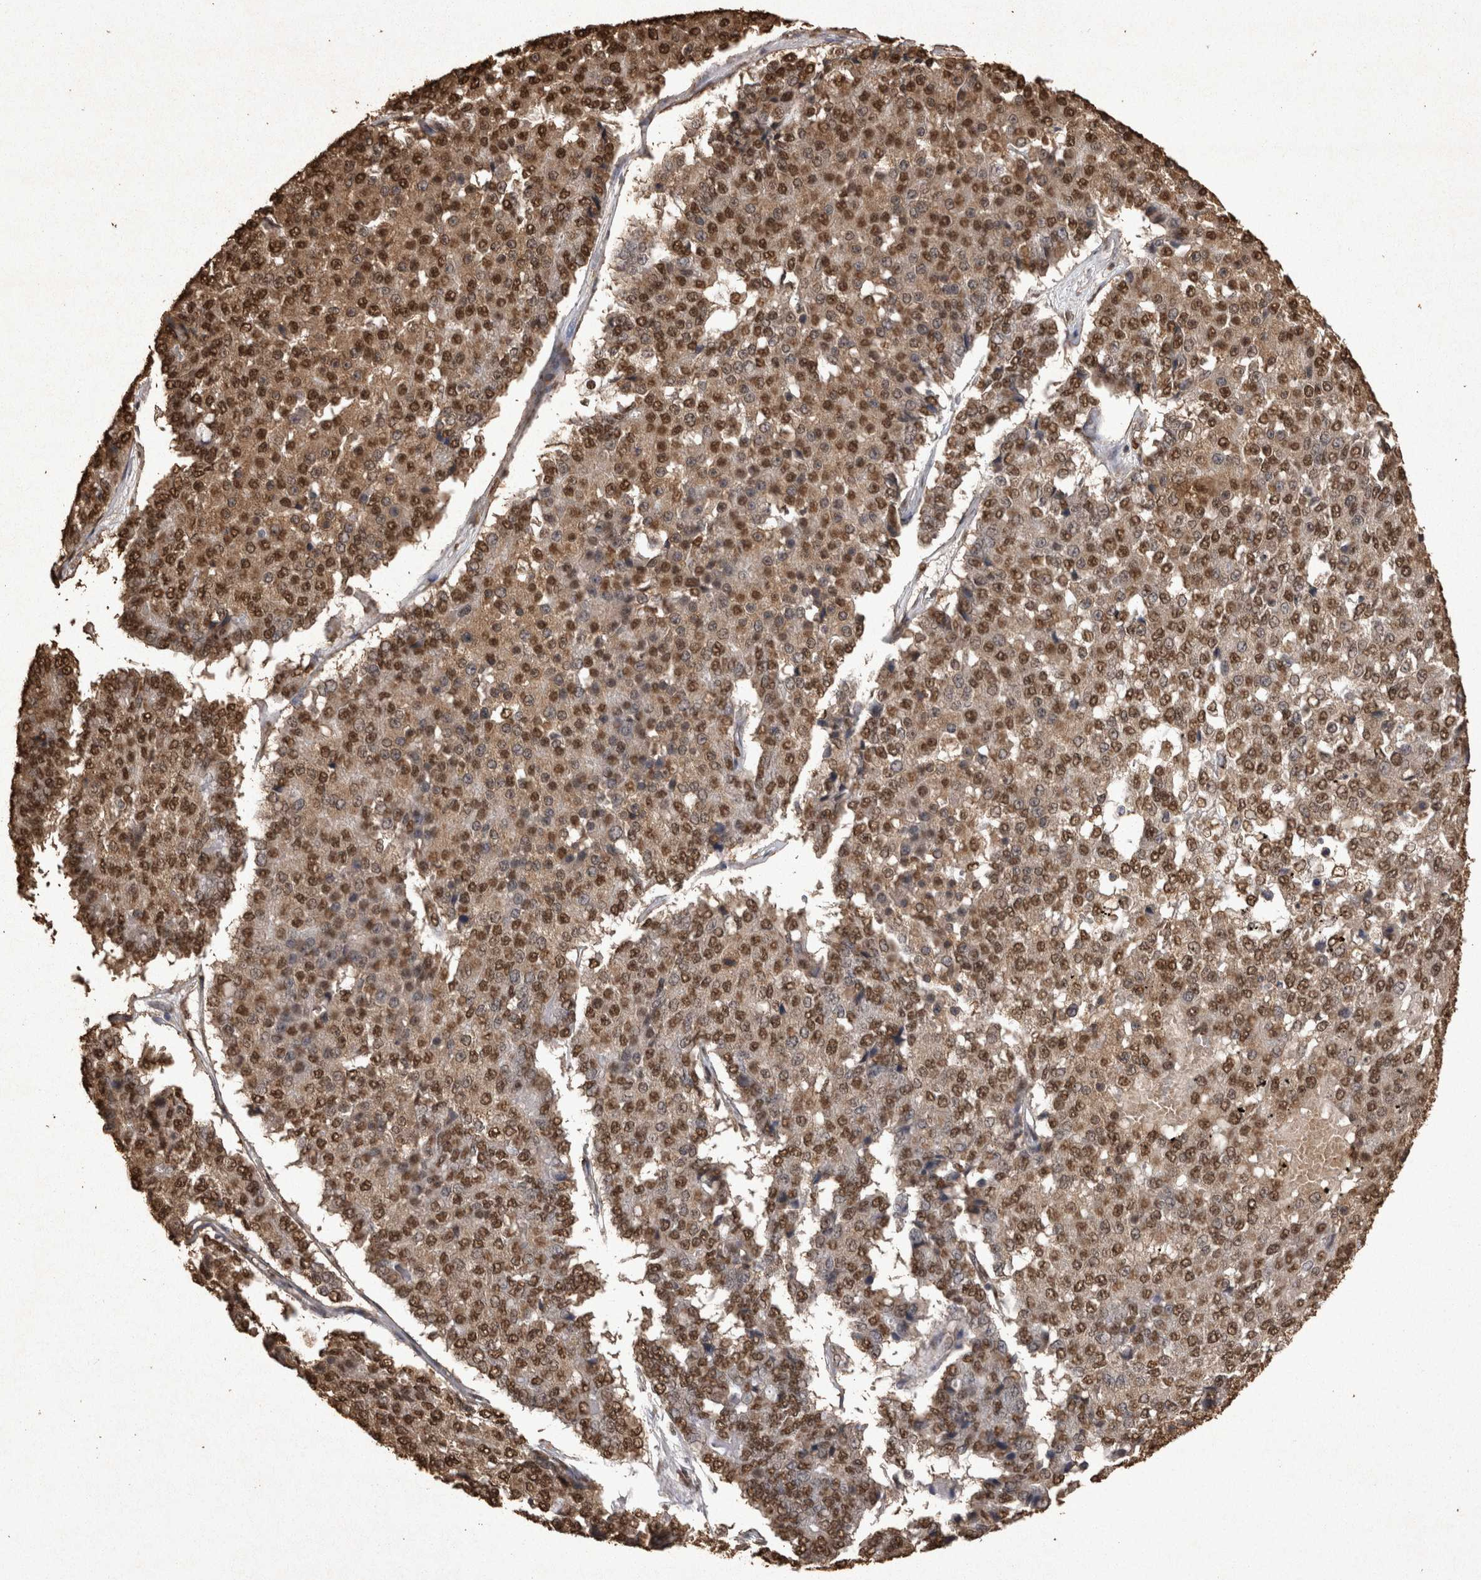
{"staining": {"intensity": "moderate", "quantity": "25%-75%", "location": "nuclear"}, "tissue": "pancreatic cancer", "cell_type": "Tumor cells", "image_type": "cancer", "snomed": [{"axis": "morphology", "description": "Adenocarcinoma, NOS"}, {"axis": "topography", "description": "Pancreas"}], "caption": "Immunohistochemistry (IHC) staining of pancreatic cancer, which shows medium levels of moderate nuclear staining in about 25%-75% of tumor cells indicating moderate nuclear protein positivity. The staining was performed using DAB (3,3'-diaminobenzidine) (brown) for protein detection and nuclei were counterstained in hematoxylin (blue).", "gene": "OAS2", "patient": {"sex": "male", "age": 50}}